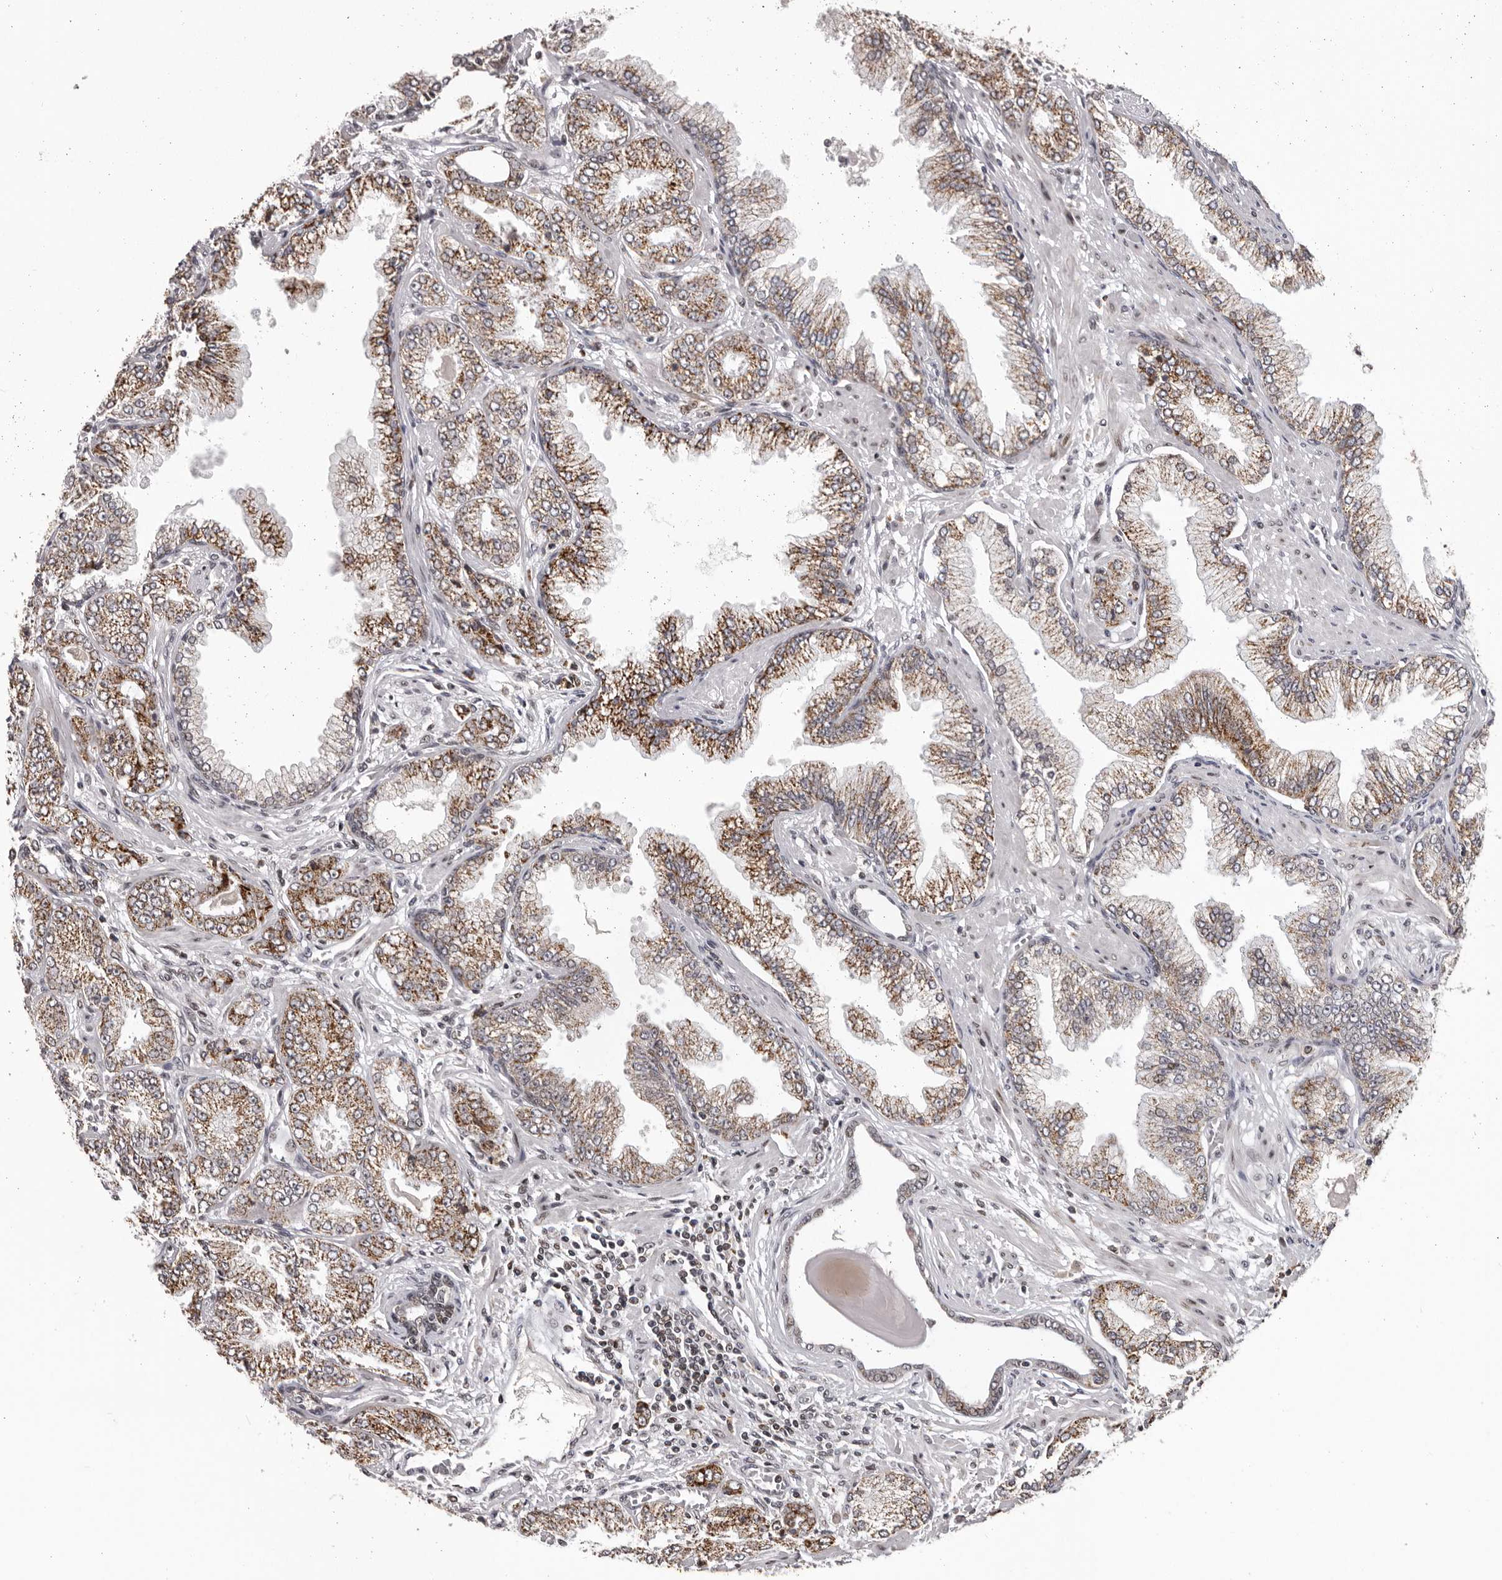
{"staining": {"intensity": "moderate", "quantity": ">75%", "location": "cytoplasmic/membranous"}, "tissue": "prostate cancer", "cell_type": "Tumor cells", "image_type": "cancer", "snomed": [{"axis": "morphology", "description": "Adenocarcinoma, High grade"}, {"axis": "topography", "description": "Prostate"}], "caption": "Moderate cytoplasmic/membranous protein expression is identified in approximately >75% of tumor cells in adenocarcinoma (high-grade) (prostate).", "gene": "C17orf99", "patient": {"sex": "male", "age": 71}}